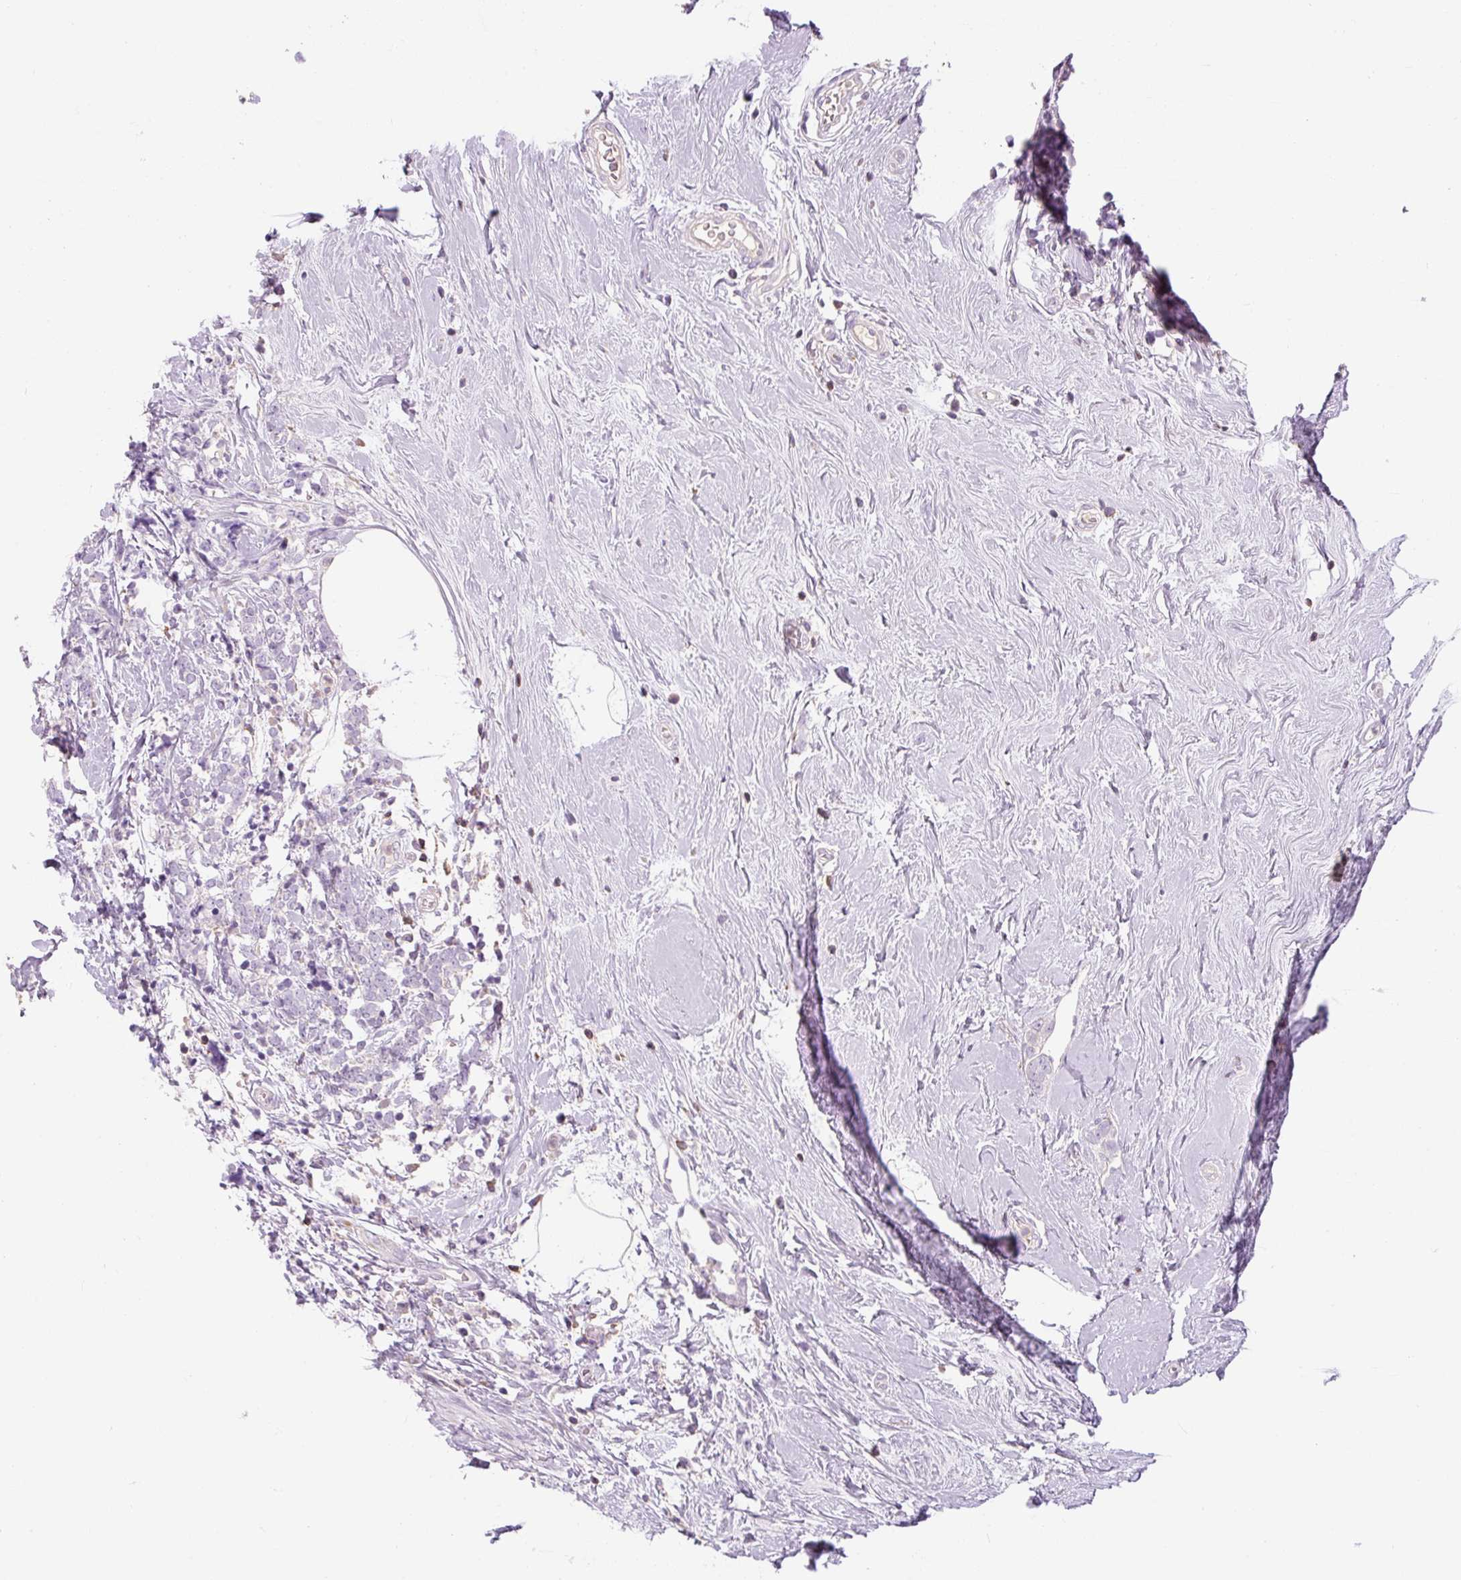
{"staining": {"intensity": "negative", "quantity": "none", "location": "none"}, "tissue": "breast cancer", "cell_type": "Tumor cells", "image_type": "cancer", "snomed": [{"axis": "morphology", "description": "Lobular carcinoma"}, {"axis": "topography", "description": "Breast"}], "caption": "This is a image of immunohistochemistry (IHC) staining of breast cancer, which shows no positivity in tumor cells.", "gene": "TIGD2", "patient": {"sex": "female", "age": 58}}